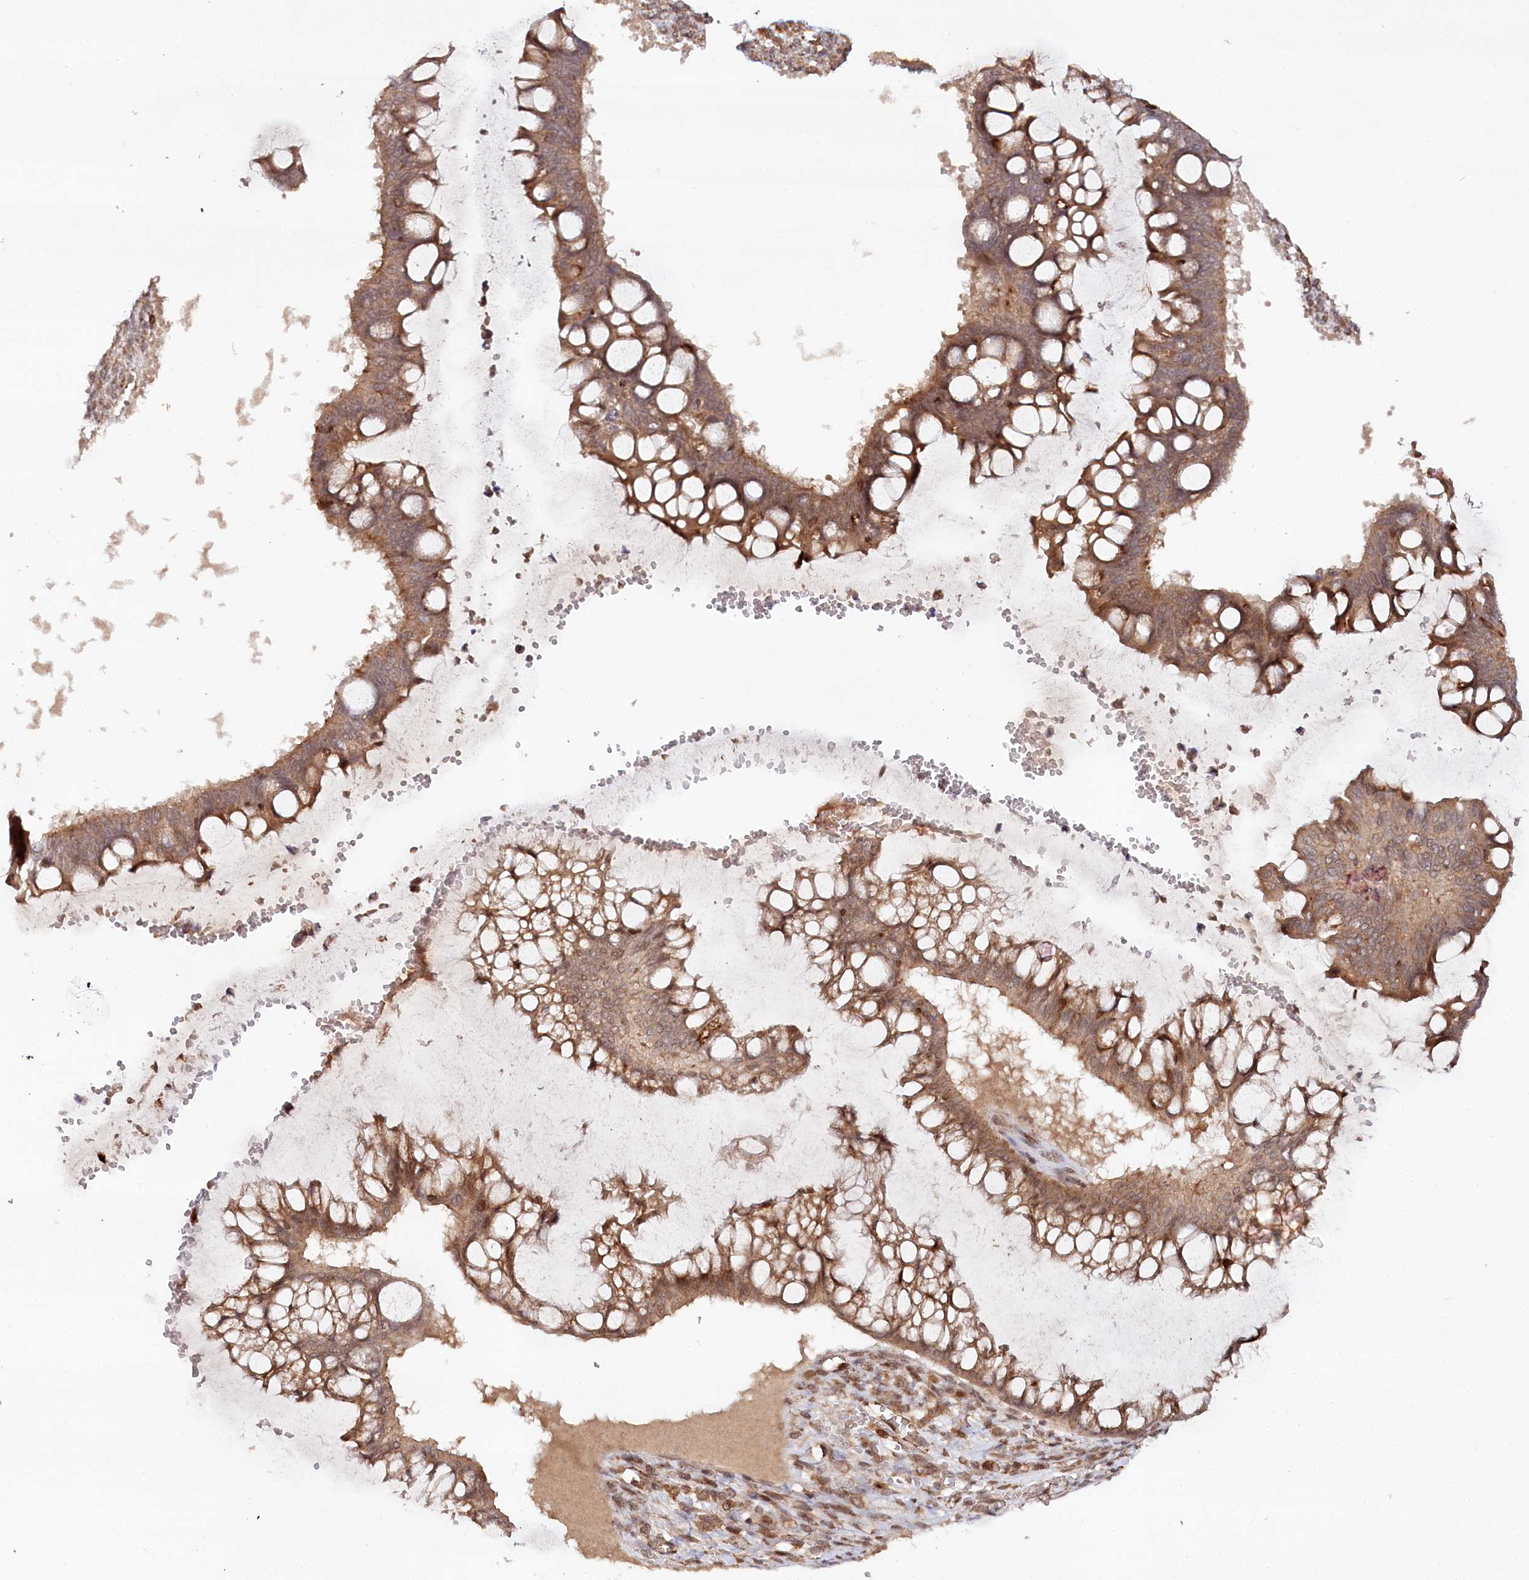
{"staining": {"intensity": "moderate", "quantity": ">75%", "location": "cytoplasmic/membranous,nuclear"}, "tissue": "ovarian cancer", "cell_type": "Tumor cells", "image_type": "cancer", "snomed": [{"axis": "morphology", "description": "Cystadenocarcinoma, mucinous, NOS"}, {"axis": "topography", "description": "Ovary"}], "caption": "Tumor cells exhibit medium levels of moderate cytoplasmic/membranous and nuclear expression in approximately >75% of cells in human ovarian cancer.", "gene": "ALKBH8", "patient": {"sex": "female", "age": 73}}